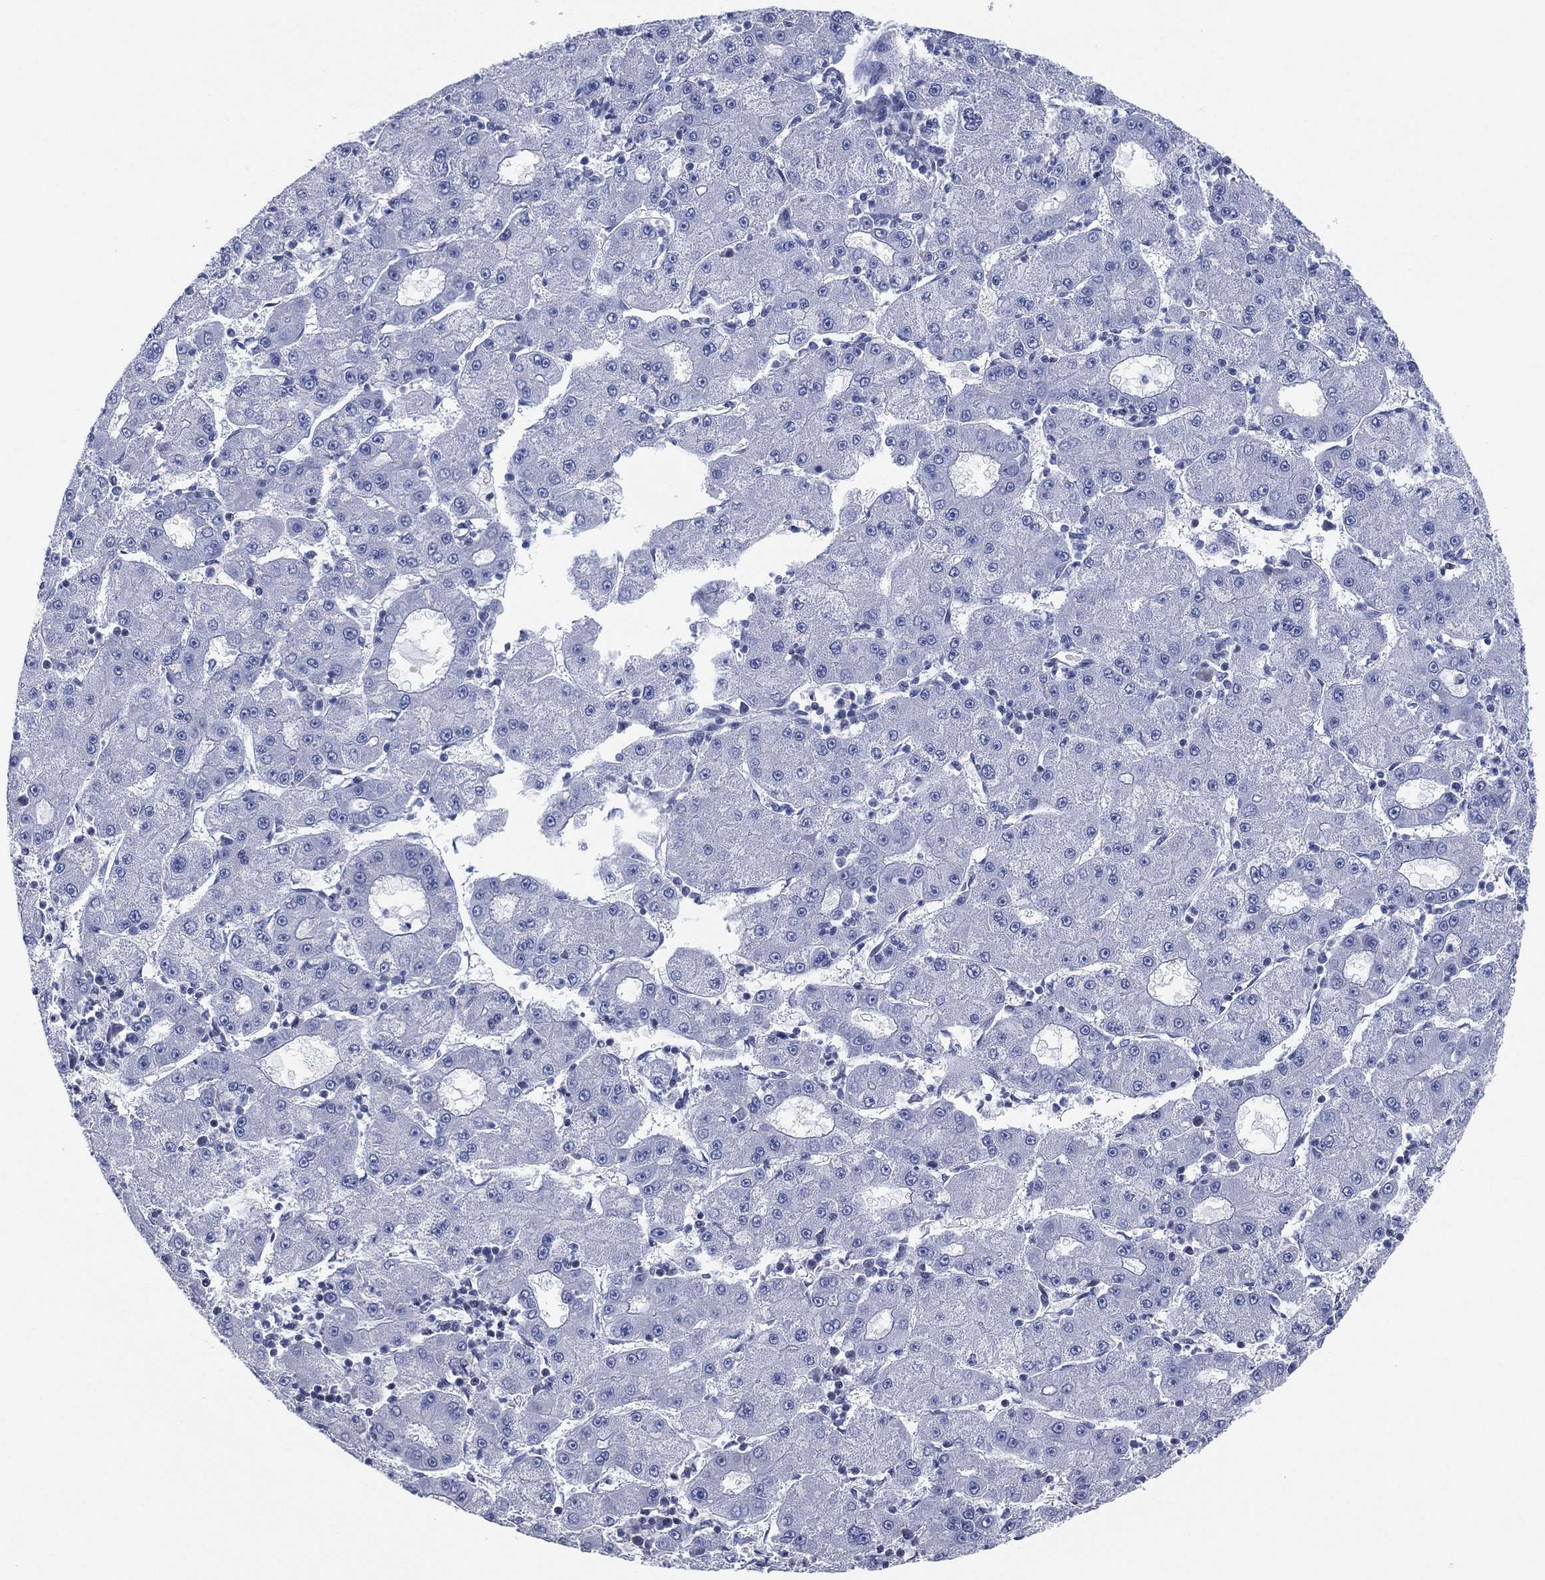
{"staining": {"intensity": "negative", "quantity": "none", "location": "none"}, "tissue": "liver cancer", "cell_type": "Tumor cells", "image_type": "cancer", "snomed": [{"axis": "morphology", "description": "Carcinoma, Hepatocellular, NOS"}, {"axis": "topography", "description": "Liver"}], "caption": "IHC of human liver cancer reveals no positivity in tumor cells. The staining was performed using DAB to visualize the protein expression in brown, while the nuclei were stained in blue with hematoxylin (Magnification: 20x).", "gene": "CFTR", "patient": {"sex": "male", "age": 73}}